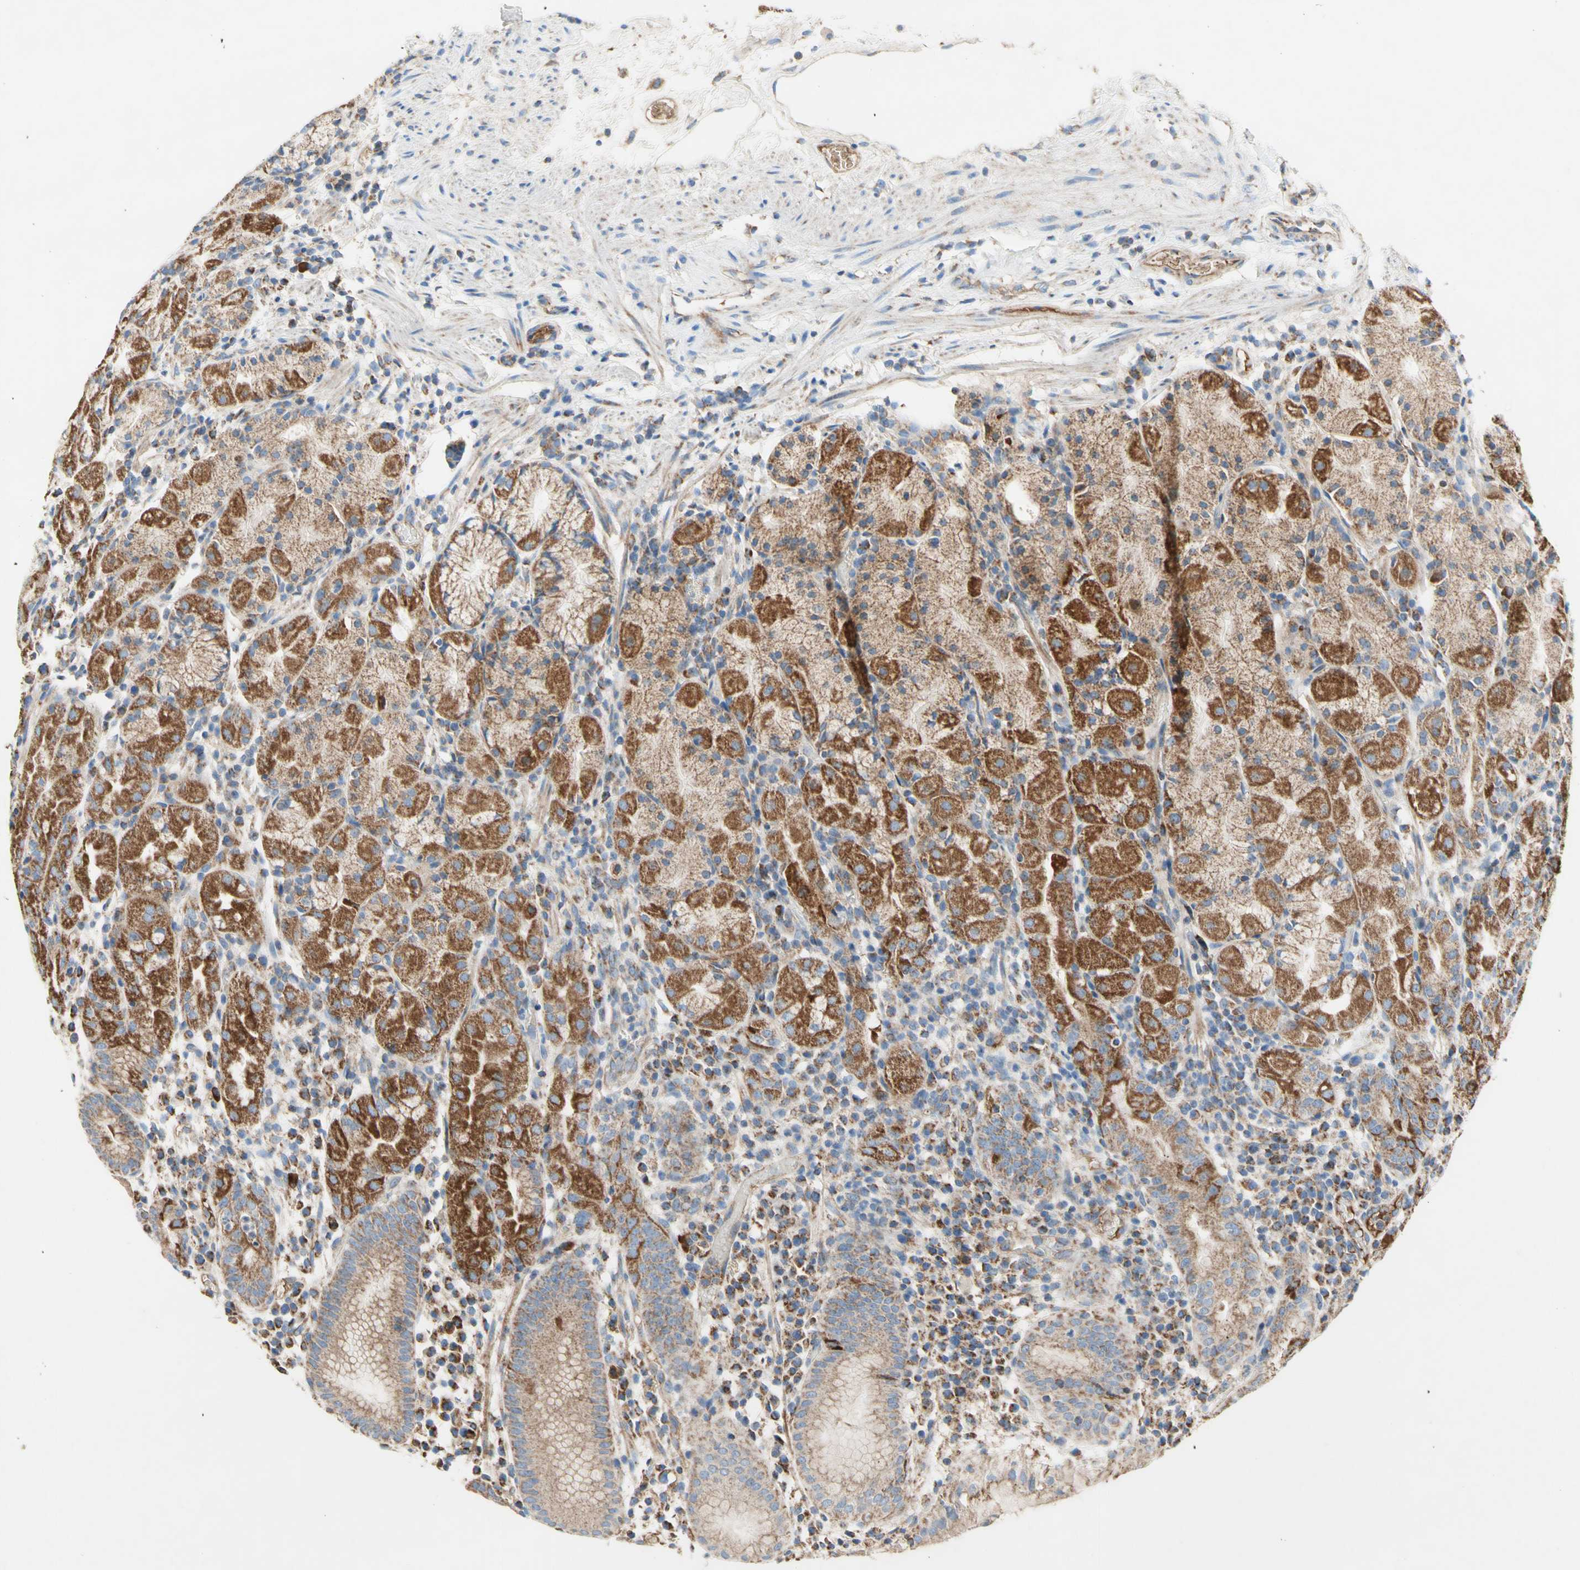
{"staining": {"intensity": "moderate", "quantity": ">75%", "location": "cytoplasmic/membranous"}, "tissue": "stomach", "cell_type": "Glandular cells", "image_type": "normal", "snomed": [{"axis": "morphology", "description": "Normal tissue, NOS"}, {"axis": "topography", "description": "Stomach"}, {"axis": "topography", "description": "Stomach, lower"}], "caption": "Normal stomach was stained to show a protein in brown. There is medium levels of moderate cytoplasmic/membranous positivity in about >75% of glandular cells. The staining was performed using DAB (3,3'-diaminobenzidine) to visualize the protein expression in brown, while the nuclei were stained in blue with hematoxylin (Magnification: 20x).", "gene": "SDHB", "patient": {"sex": "female", "age": 75}}